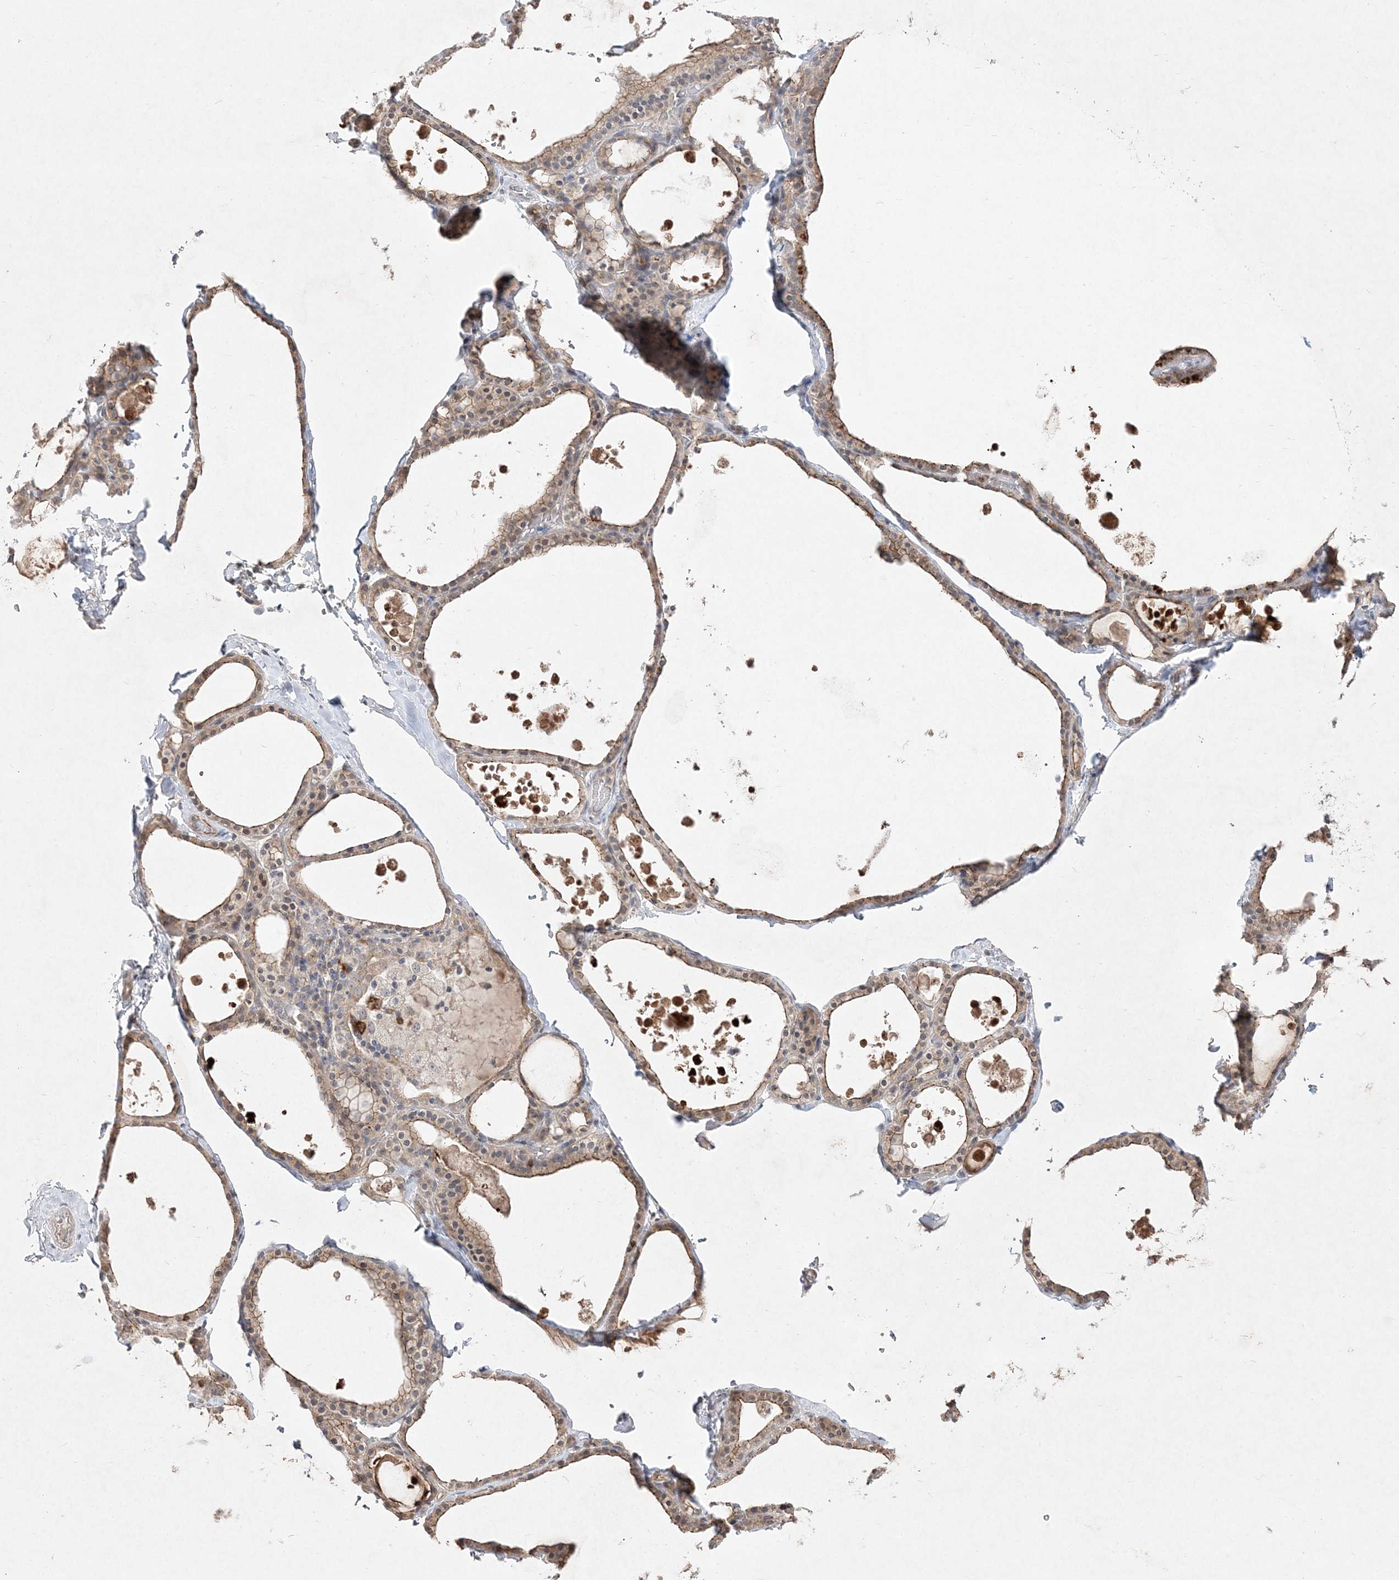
{"staining": {"intensity": "moderate", "quantity": "25%-75%", "location": "cytoplasmic/membranous"}, "tissue": "thyroid gland", "cell_type": "Glandular cells", "image_type": "normal", "snomed": [{"axis": "morphology", "description": "Normal tissue, NOS"}, {"axis": "topography", "description": "Thyroid gland"}], "caption": "IHC photomicrograph of unremarkable human thyroid gland stained for a protein (brown), which demonstrates medium levels of moderate cytoplasmic/membranous expression in about 25%-75% of glandular cells.", "gene": "CLNK", "patient": {"sex": "male", "age": 56}}